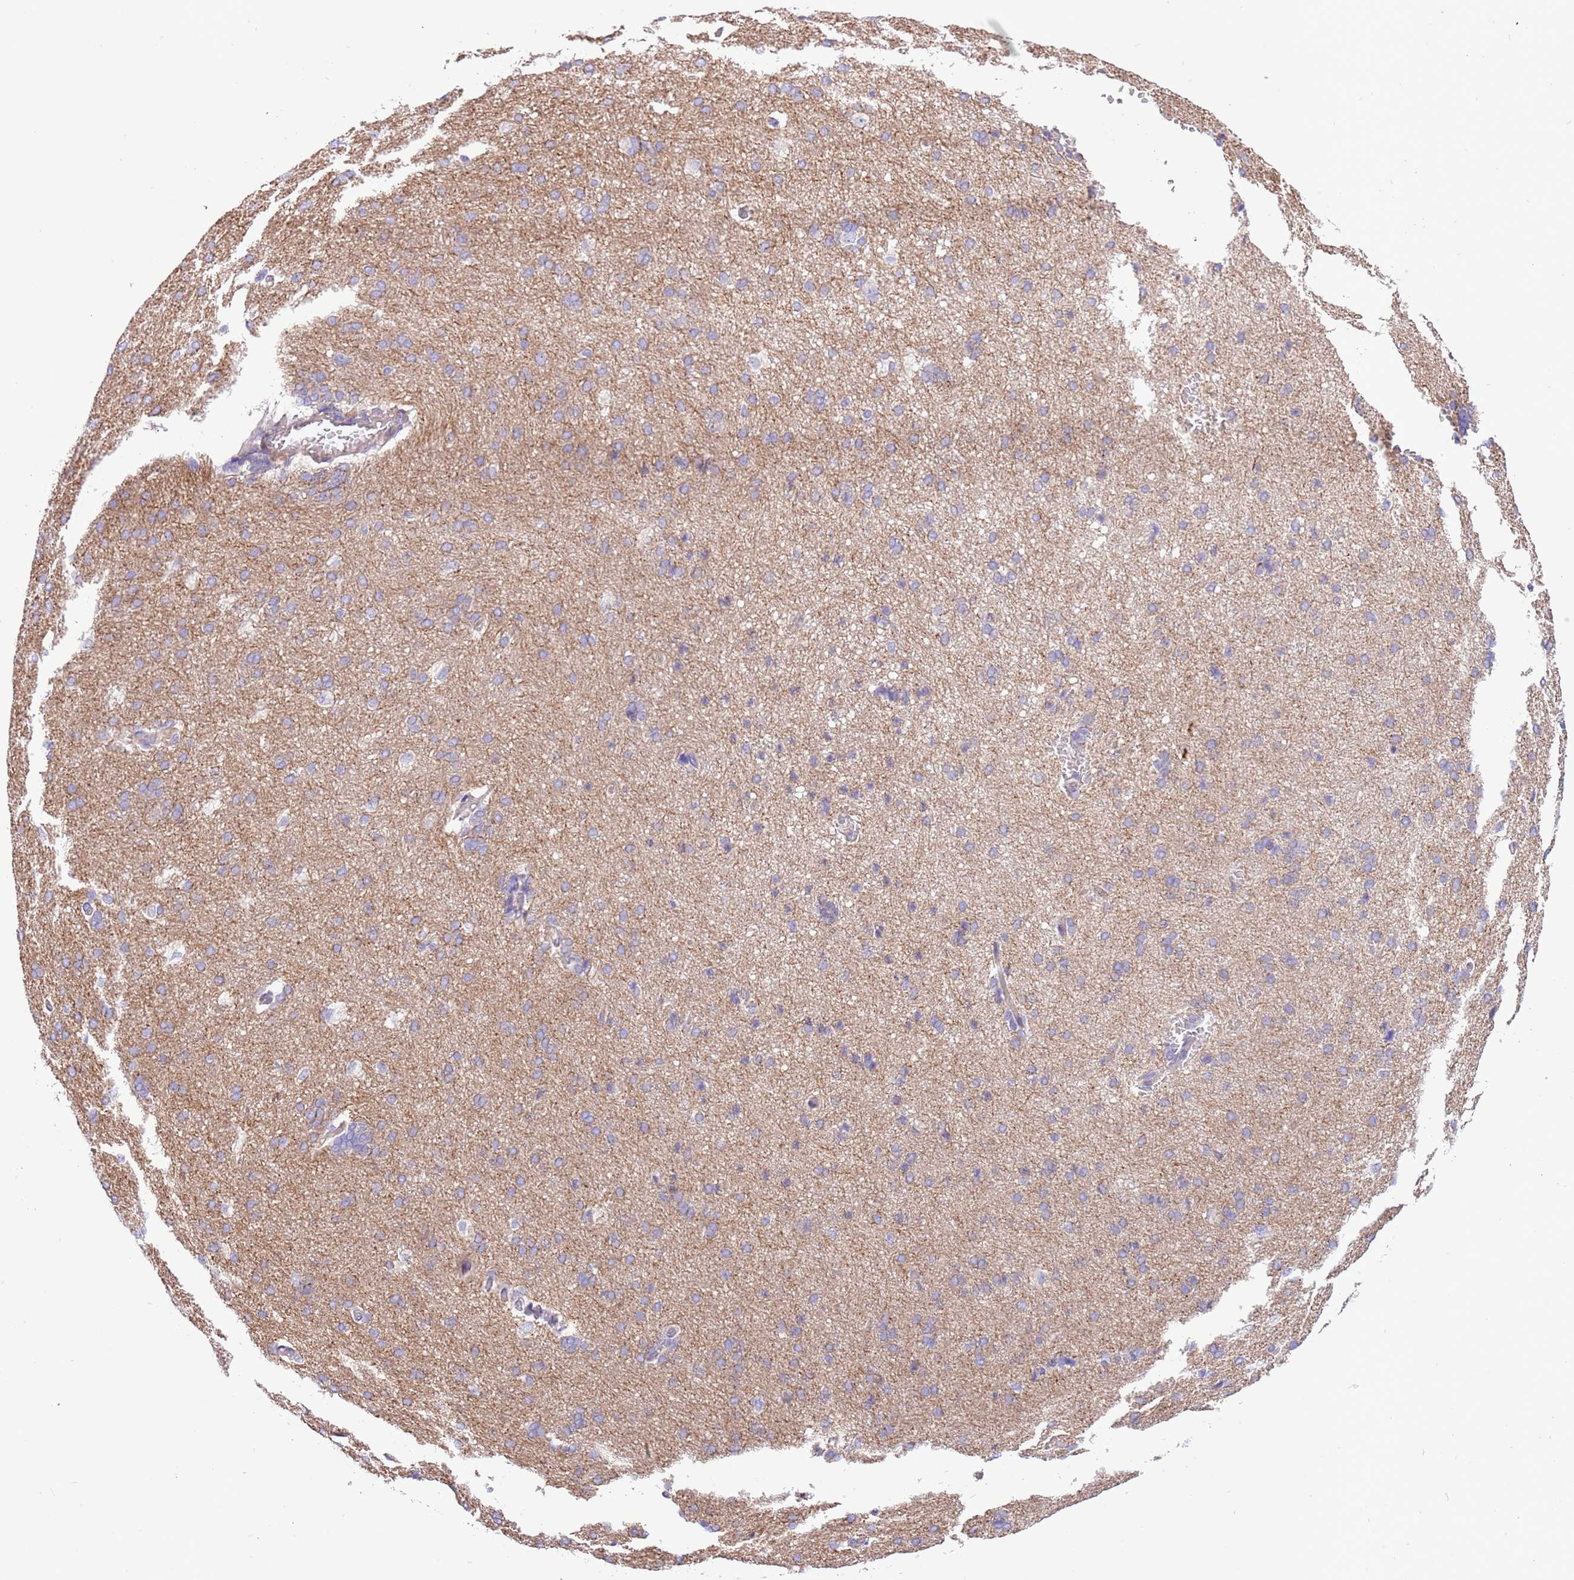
{"staining": {"intensity": "weak", "quantity": ">75%", "location": "cytoplasmic/membranous"}, "tissue": "cerebral cortex", "cell_type": "Endothelial cells", "image_type": "normal", "snomed": [{"axis": "morphology", "description": "Normal tissue, NOS"}, {"axis": "topography", "description": "Cerebral cortex"}], "caption": "Brown immunohistochemical staining in unremarkable cerebral cortex displays weak cytoplasmic/membranous expression in about >75% of endothelial cells. The staining was performed using DAB, with brown indicating positive protein expression. Nuclei are stained blue with hematoxylin.", "gene": "NAALADL1", "patient": {"sex": "male", "age": 62}}